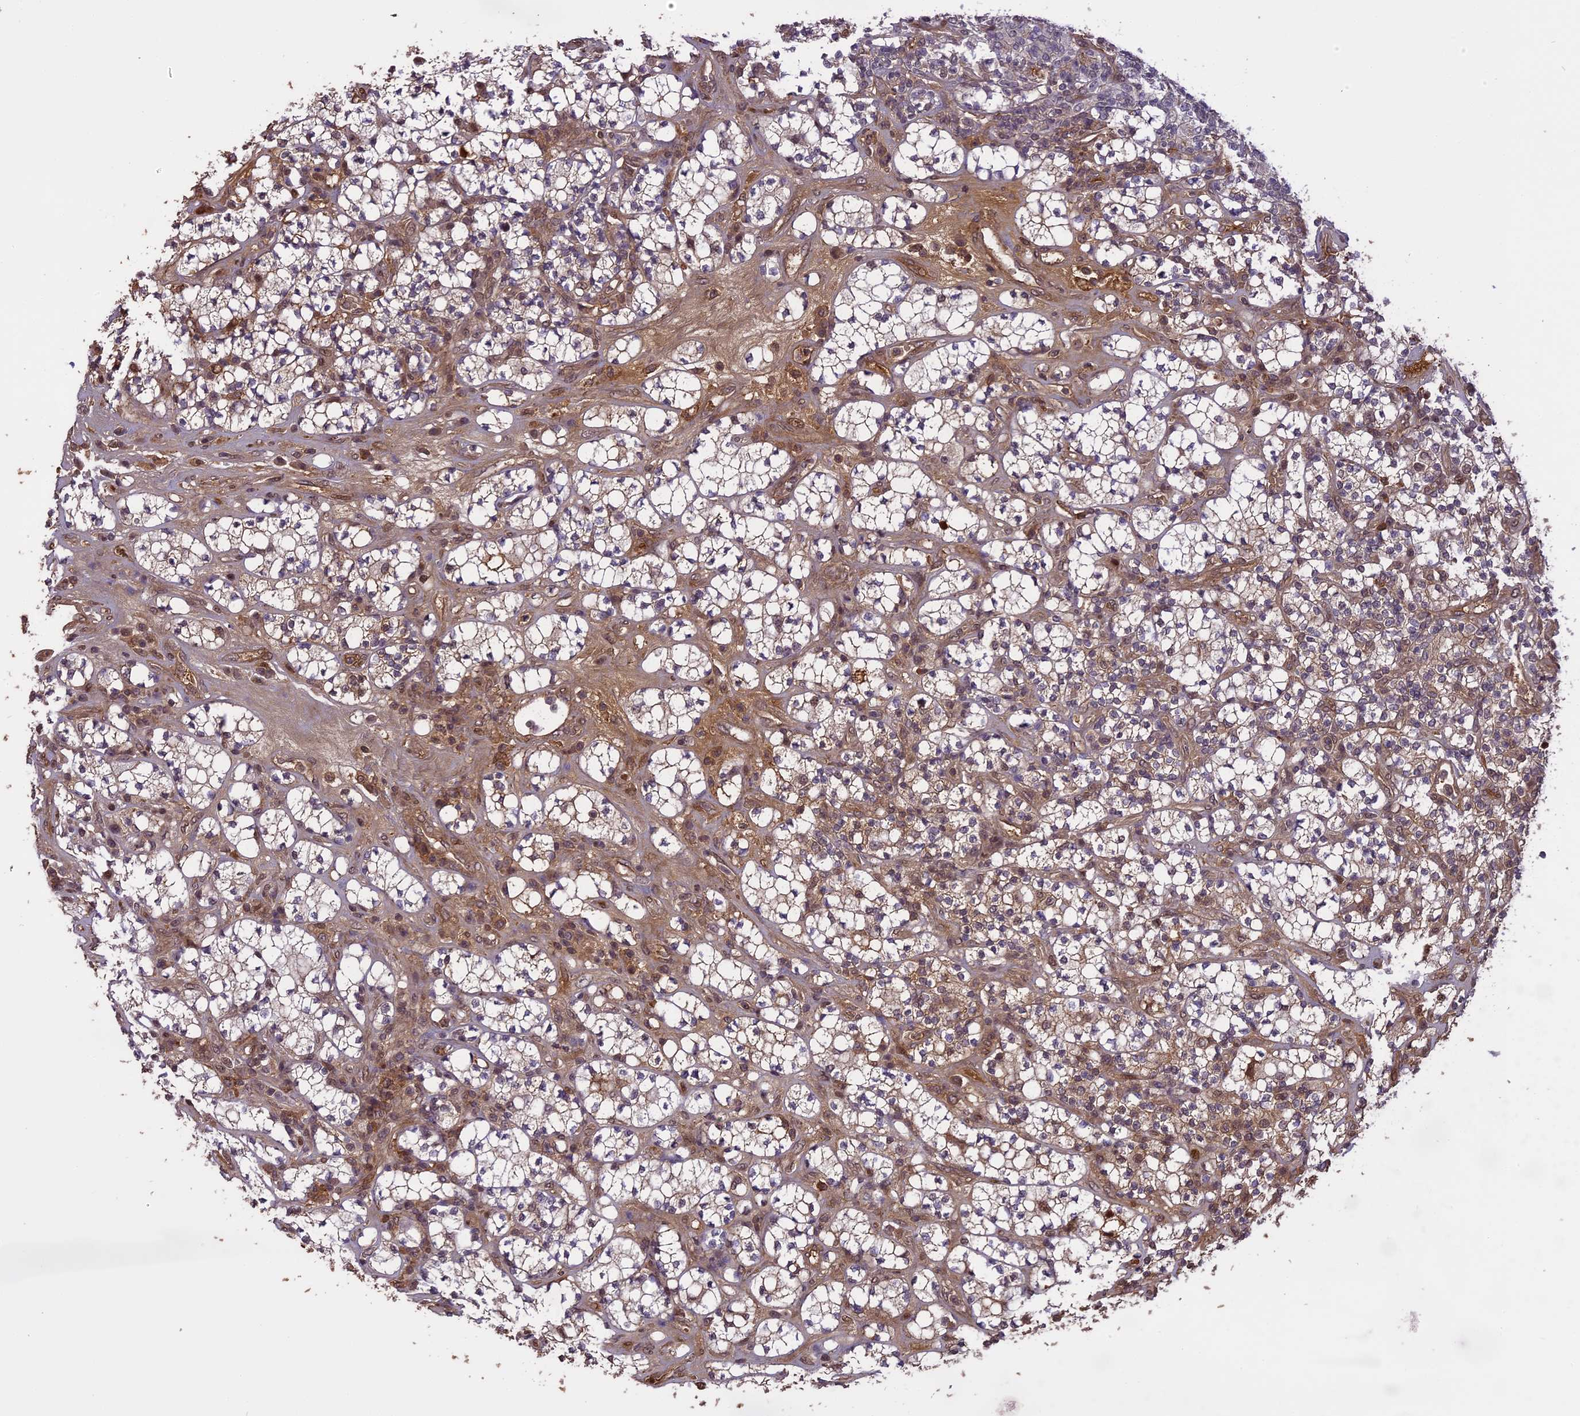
{"staining": {"intensity": "moderate", "quantity": "<25%", "location": "cytoplasmic/membranous,nuclear"}, "tissue": "renal cancer", "cell_type": "Tumor cells", "image_type": "cancer", "snomed": [{"axis": "morphology", "description": "Adenocarcinoma, NOS"}, {"axis": "topography", "description": "Kidney"}], "caption": "An IHC image of tumor tissue is shown. Protein staining in brown labels moderate cytoplasmic/membranous and nuclear positivity in renal cancer (adenocarcinoma) within tumor cells.", "gene": "PRELID2", "patient": {"sex": "male", "age": 77}}